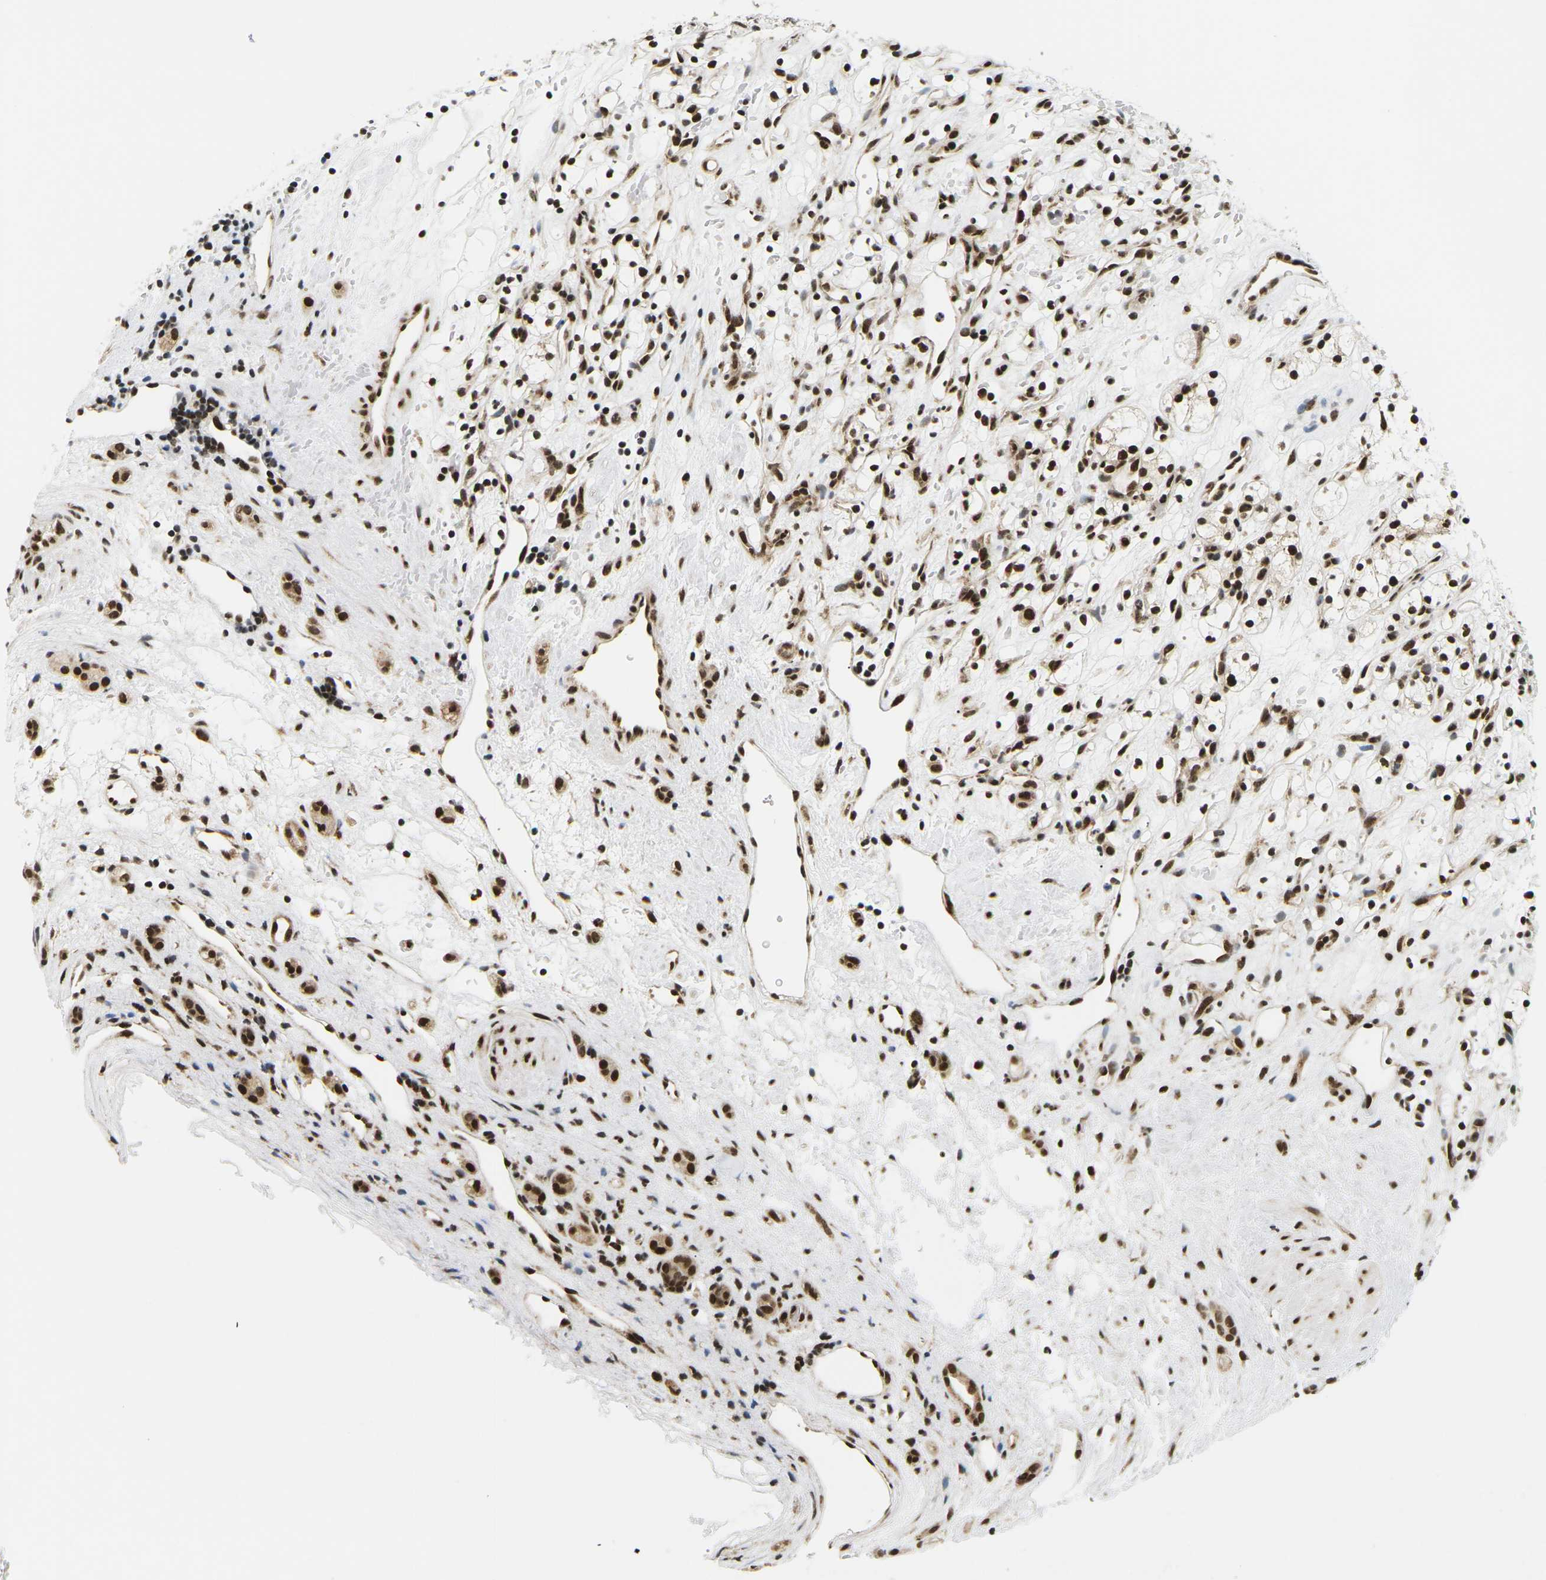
{"staining": {"intensity": "strong", "quantity": ">75%", "location": "nuclear"}, "tissue": "renal cancer", "cell_type": "Tumor cells", "image_type": "cancer", "snomed": [{"axis": "morphology", "description": "Adenocarcinoma, NOS"}, {"axis": "topography", "description": "Kidney"}], "caption": "There is high levels of strong nuclear positivity in tumor cells of renal cancer, as demonstrated by immunohistochemical staining (brown color).", "gene": "CELF1", "patient": {"sex": "female", "age": 60}}